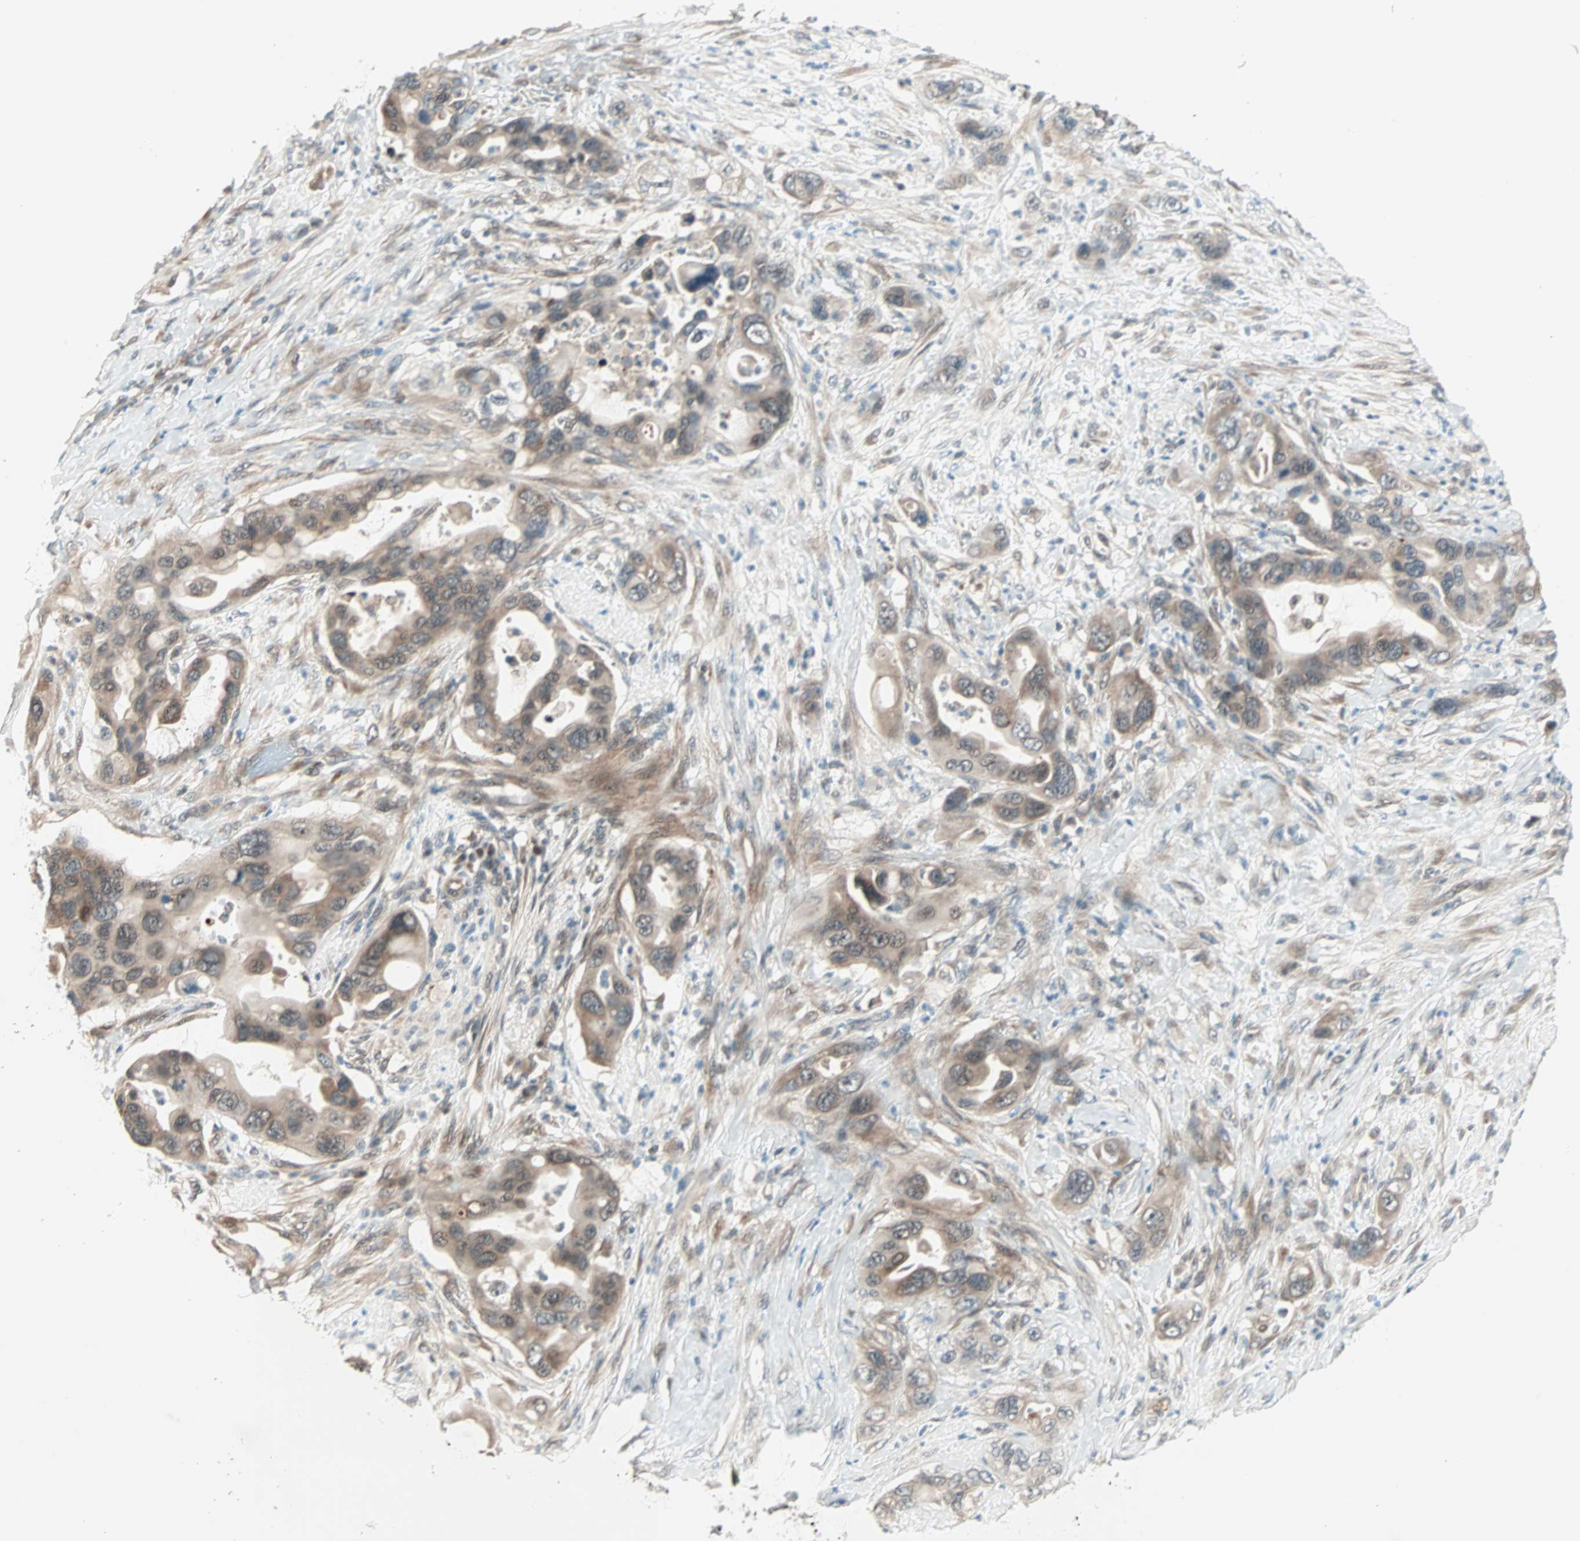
{"staining": {"intensity": "weak", "quantity": ">75%", "location": "cytoplasmic/membranous"}, "tissue": "pancreatic cancer", "cell_type": "Tumor cells", "image_type": "cancer", "snomed": [{"axis": "morphology", "description": "Adenocarcinoma, NOS"}, {"axis": "topography", "description": "Pancreas"}], "caption": "Adenocarcinoma (pancreatic) stained with DAB immunohistochemistry exhibits low levels of weak cytoplasmic/membranous positivity in approximately >75% of tumor cells.", "gene": "PGBD1", "patient": {"sex": "female", "age": 71}}